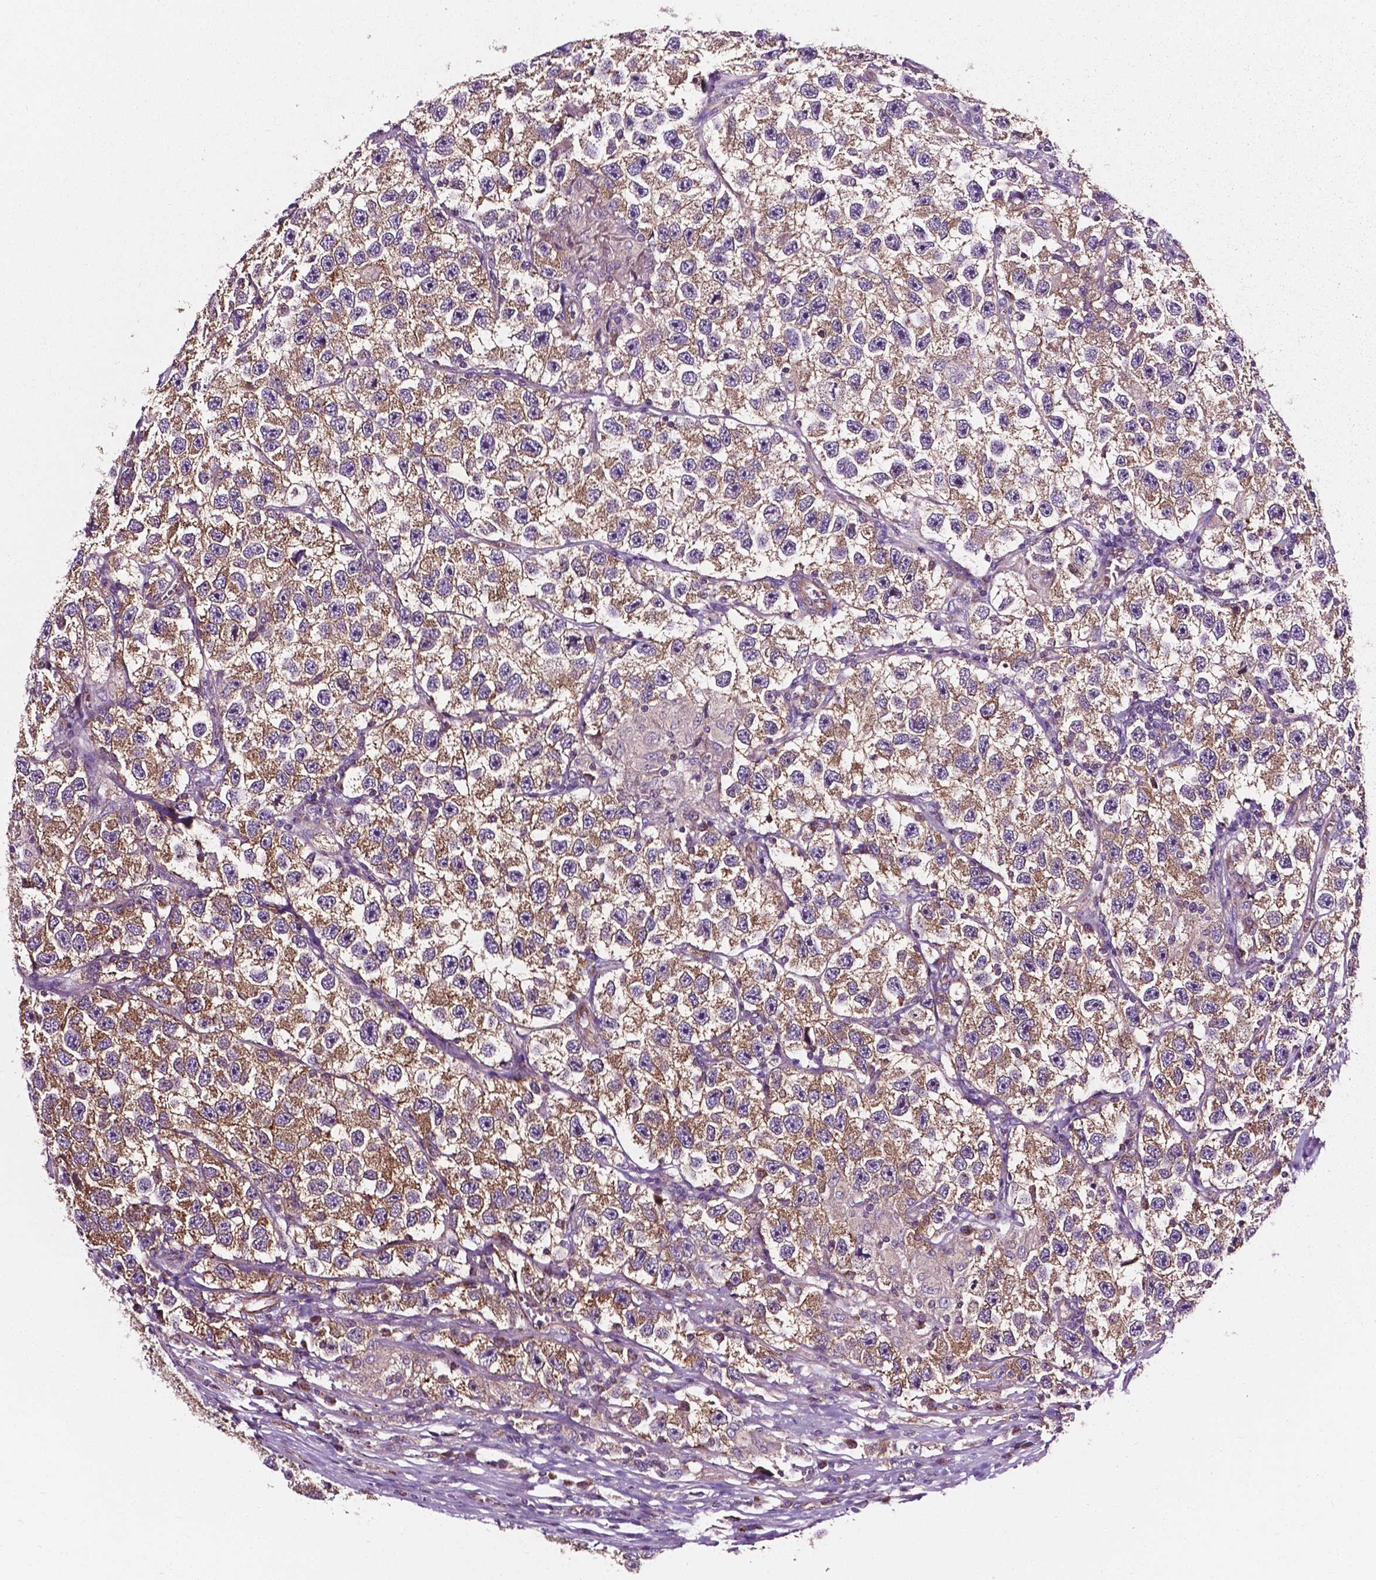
{"staining": {"intensity": "moderate", "quantity": ">75%", "location": "cytoplasmic/membranous"}, "tissue": "testis cancer", "cell_type": "Tumor cells", "image_type": "cancer", "snomed": [{"axis": "morphology", "description": "Seminoma, NOS"}, {"axis": "topography", "description": "Testis"}], "caption": "The micrograph displays immunohistochemical staining of seminoma (testis). There is moderate cytoplasmic/membranous staining is present in approximately >75% of tumor cells.", "gene": "ATG16L1", "patient": {"sex": "male", "age": 26}}